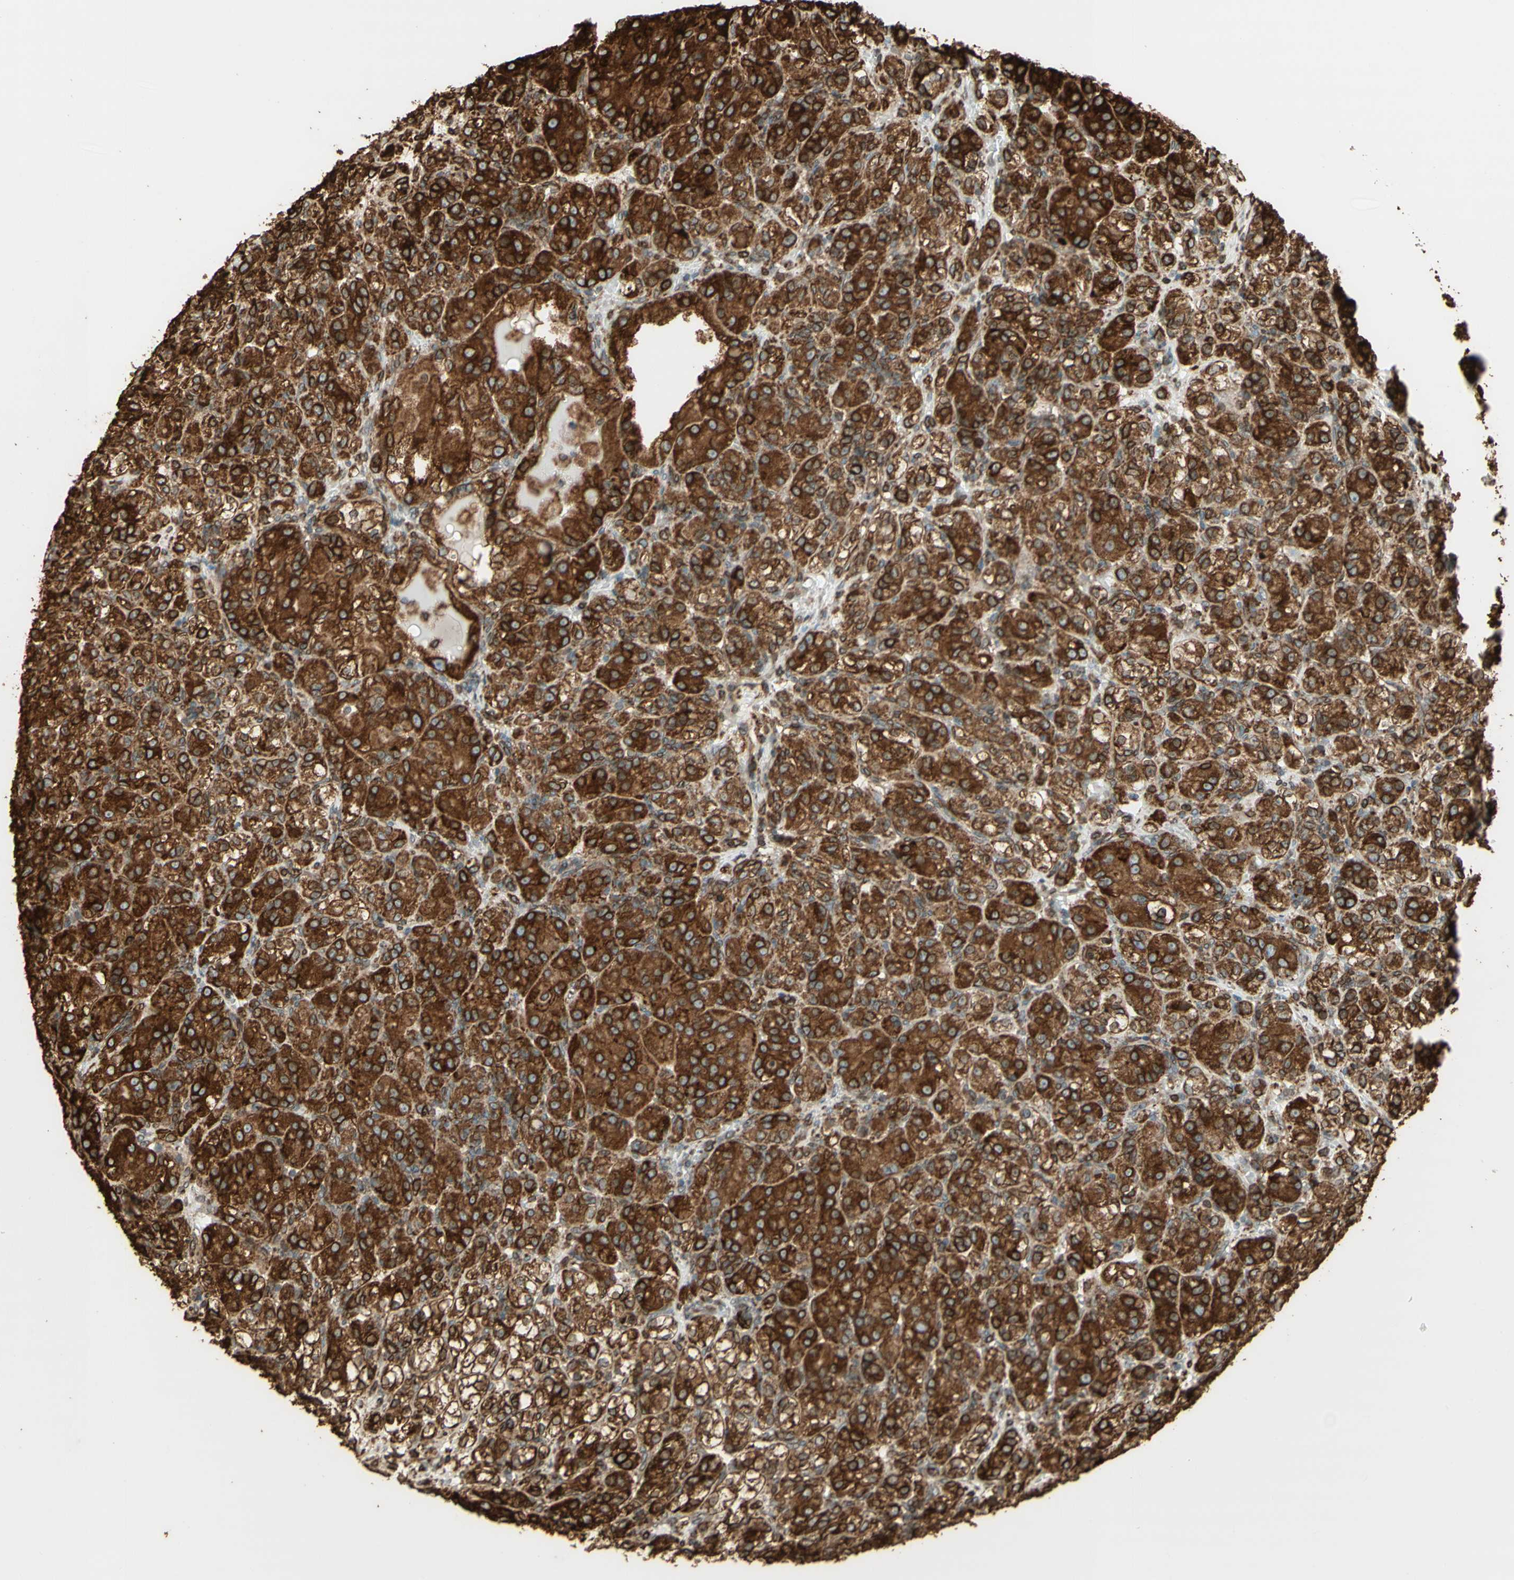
{"staining": {"intensity": "strong", "quantity": "25%-75%", "location": "cytoplasmic/membranous"}, "tissue": "renal cancer", "cell_type": "Tumor cells", "image_type": "cancer", "snomed": [{"axis": "morphology", "description": "Adenocarcinoma, NOS"}, {"axis": "topography", "description": "Kidney"}], "caption": "Renal cancer stained with IHC shows strong cytoplasmic/membranous staining in approximately 25%-75% of tumor cells. (DAB = brown stain, brightfield microscopy at high magnification).", "gene": "CANX", "patient": {"sex": "male", "age": 61}}